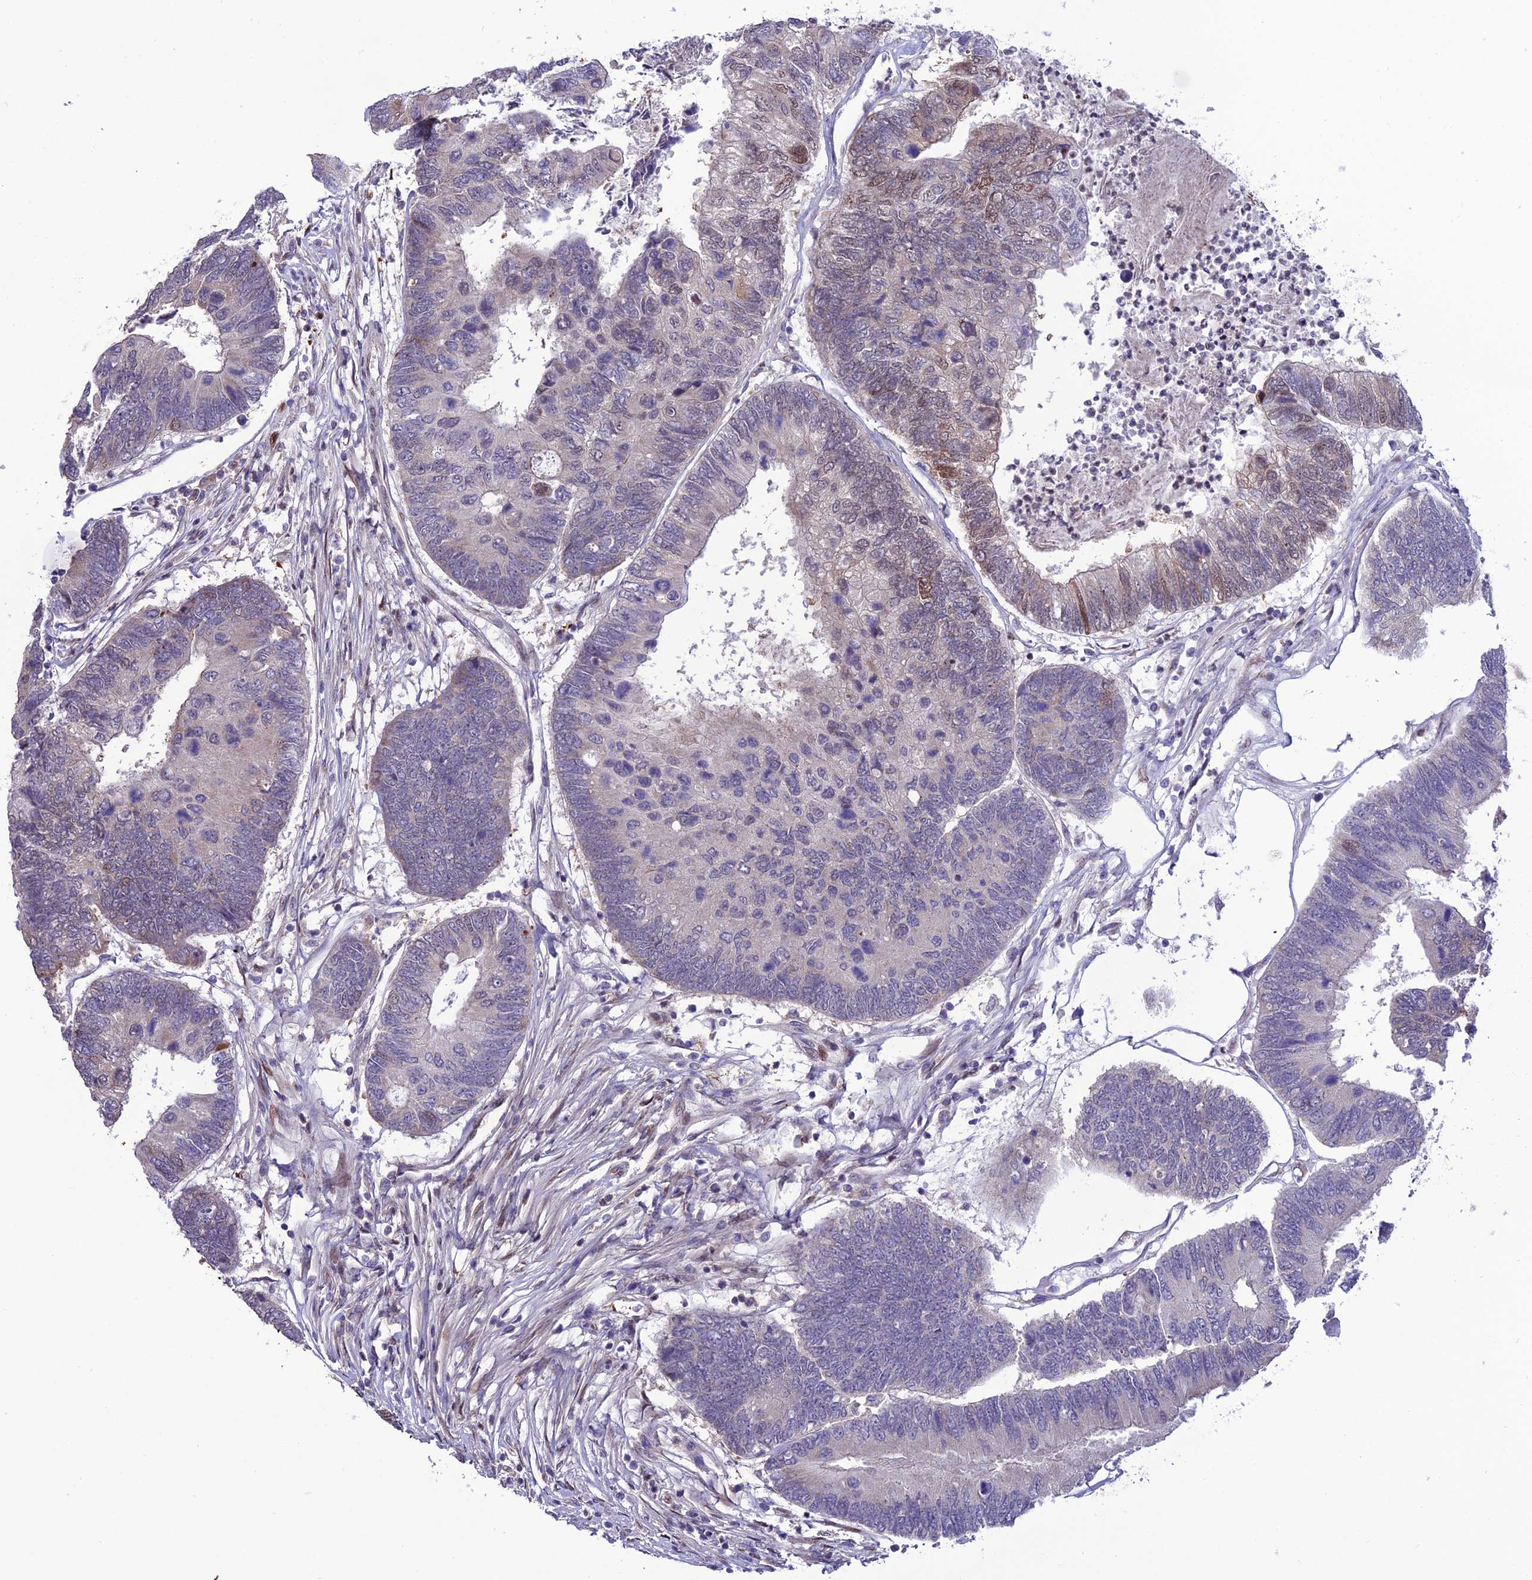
{"staining": {"intensity": "moderate", "quantity": "<25%", "location": "nuclear"}, "tissue": "colorectal cancer", "cell_type": "Tumor cells", "image_type": "cancer", "snomed": [{"axis": "morphology", "description": "Adenocarcinoma, NOS"}, {"axis": "topography", "description": "Colon"}], "caption": "The micrograph exhibits immunohistochemical staining of colorectal cancer. There is moderate nuclear staining is identified in approximately <25% of tumor cells. Using DAB (3,3'-diaminobenzidine) (brown) and hematoxylin (blue) stains, captured at high magnification using brightfield microscopy.", "gene": "ZNF707", "patient": {"sex": "female", "age": 67}}